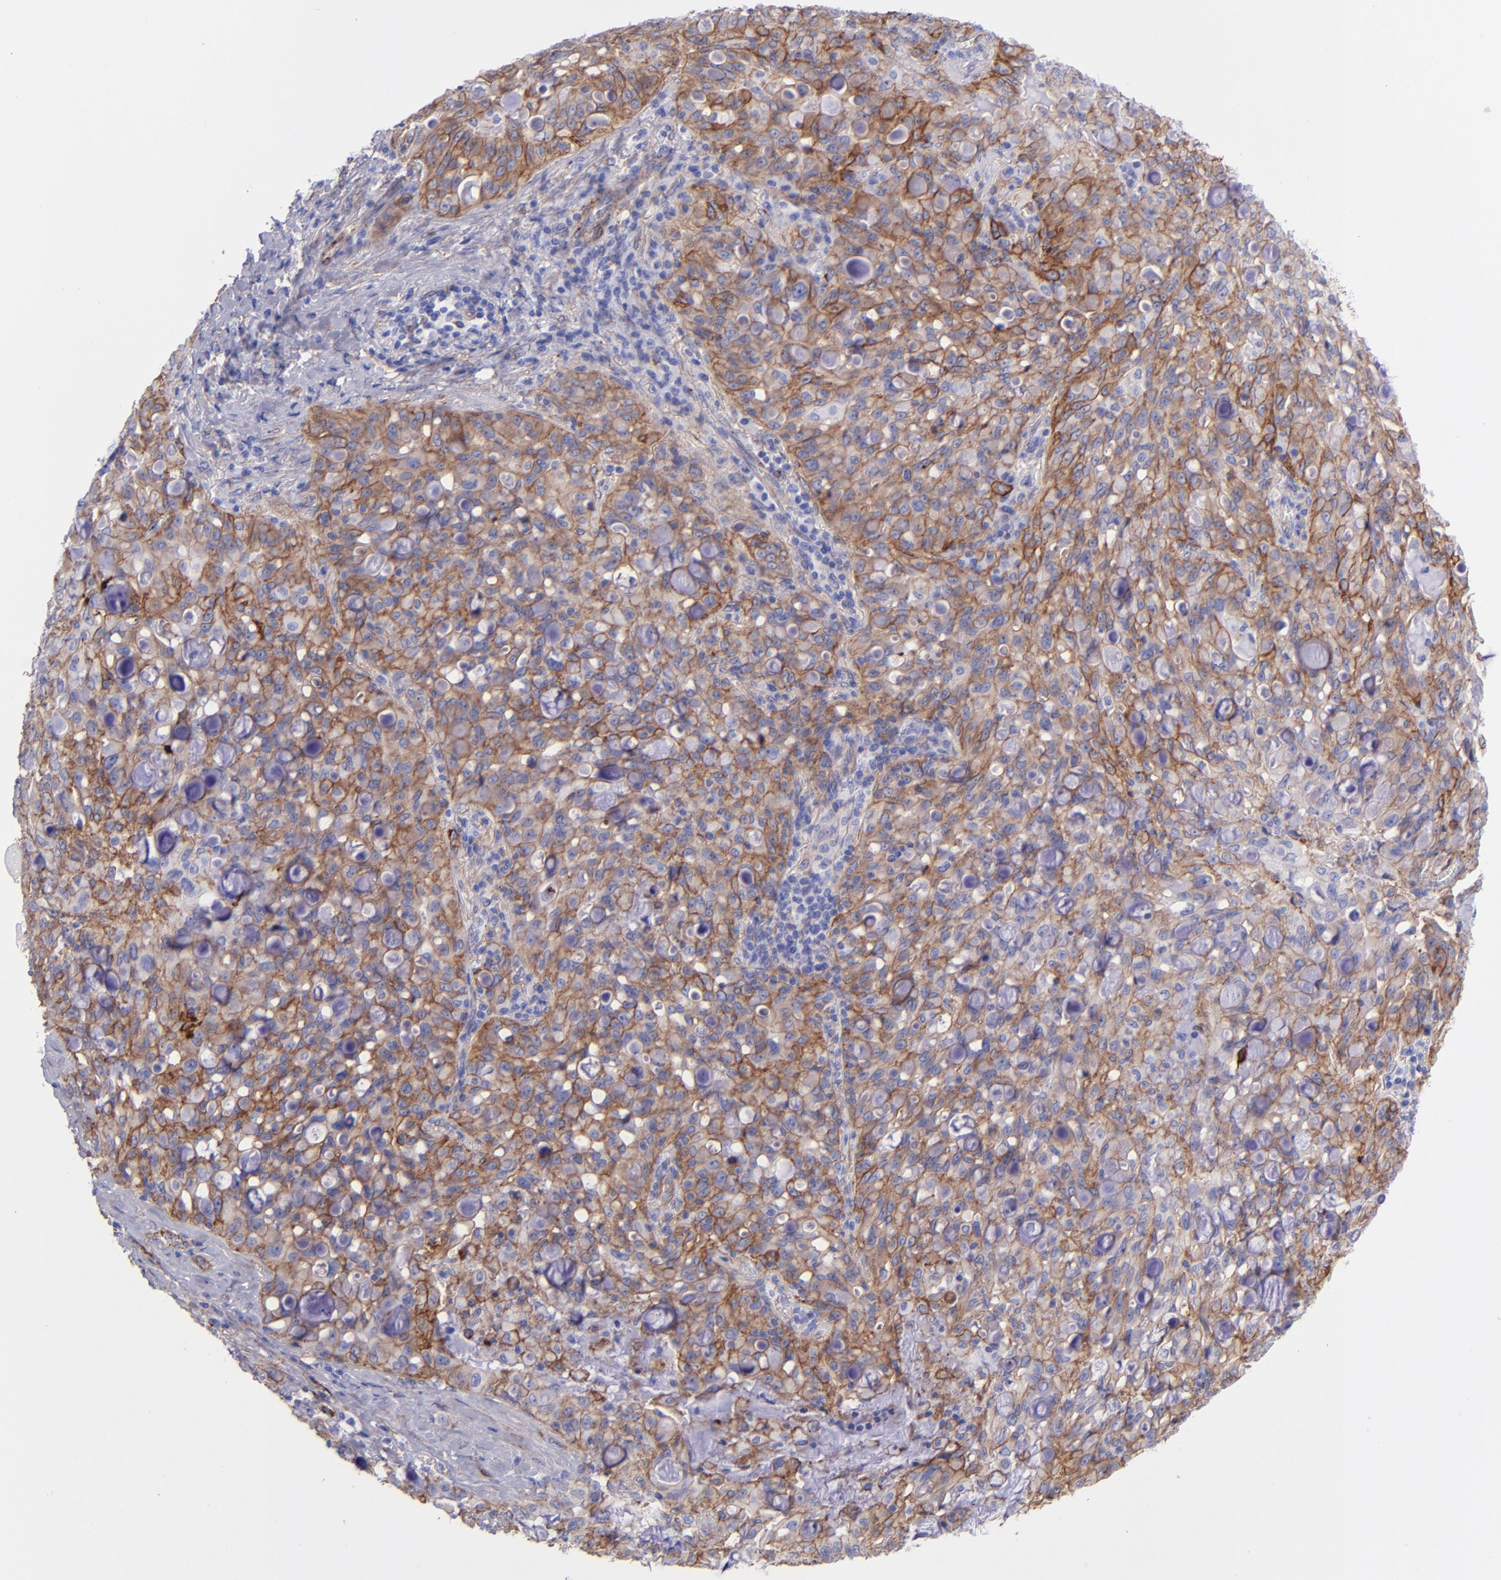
{"staining": {"intensity": "moderate", "quantity": ">75%", "location": "cytoplasmic/membranous"}, "tissue": "lung cancer", "cell_type": "Tumor cells", "image_type": "cancer", "snomed": [{"axis": "morphology", "description": "Adenocarcinoma, NOS"}, {"axis": "topography", "description": "Lung"}], "caption": "This is an image of immunohistochemistry (IHC) staining of lung cancer, which shows moderate expression in the cytoplasmic/membranous of tumor cells.", "gene": "ITGAV", "patient": {"sex": "female", "age": 44}}